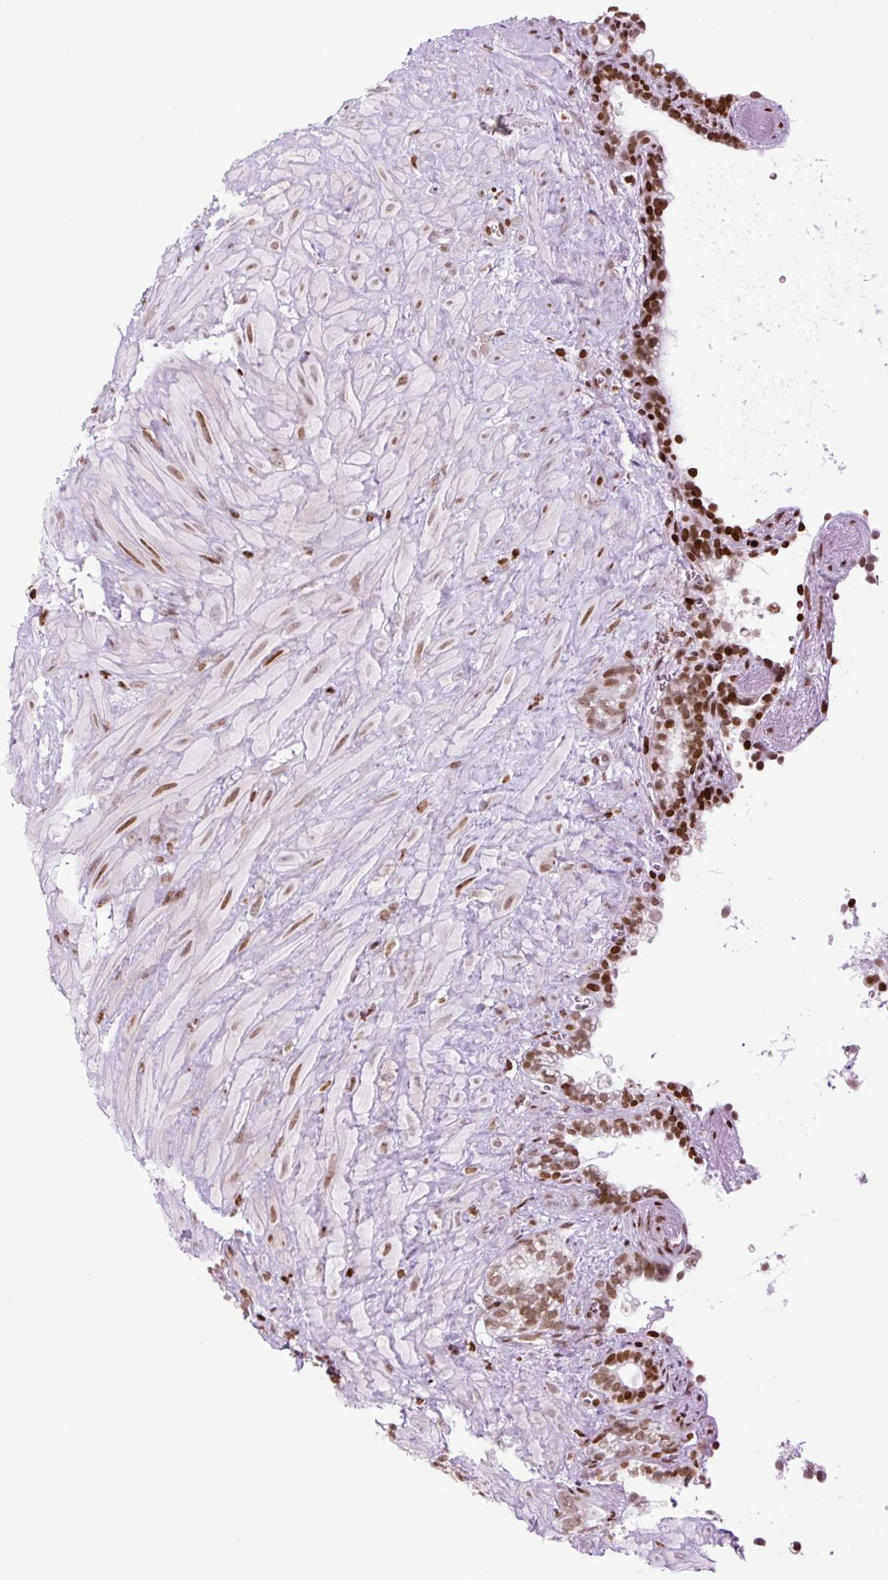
{"staining": {"intensity": "strong", "quantity": ">75%", "location": "nuclear"}, "tissue": "seminal vesicle", "cell_type": "Glandular cells", "image_type": "normal", "snomed": [{"axis": "morphology", "description": "Normal tissue, NOS"}, {"axis": "topography", "description": "Seminal veicle"}], "caption": "This image shows benign seminal vesicle stained with immunohistochemistry (IHC) to label a protein in brown. The nuclear of glandular cells show strong positivity for the protein. Nuclei are counter-stained blue.", "gene": "H1", "patient": {"sex": "male", "age": 76}}